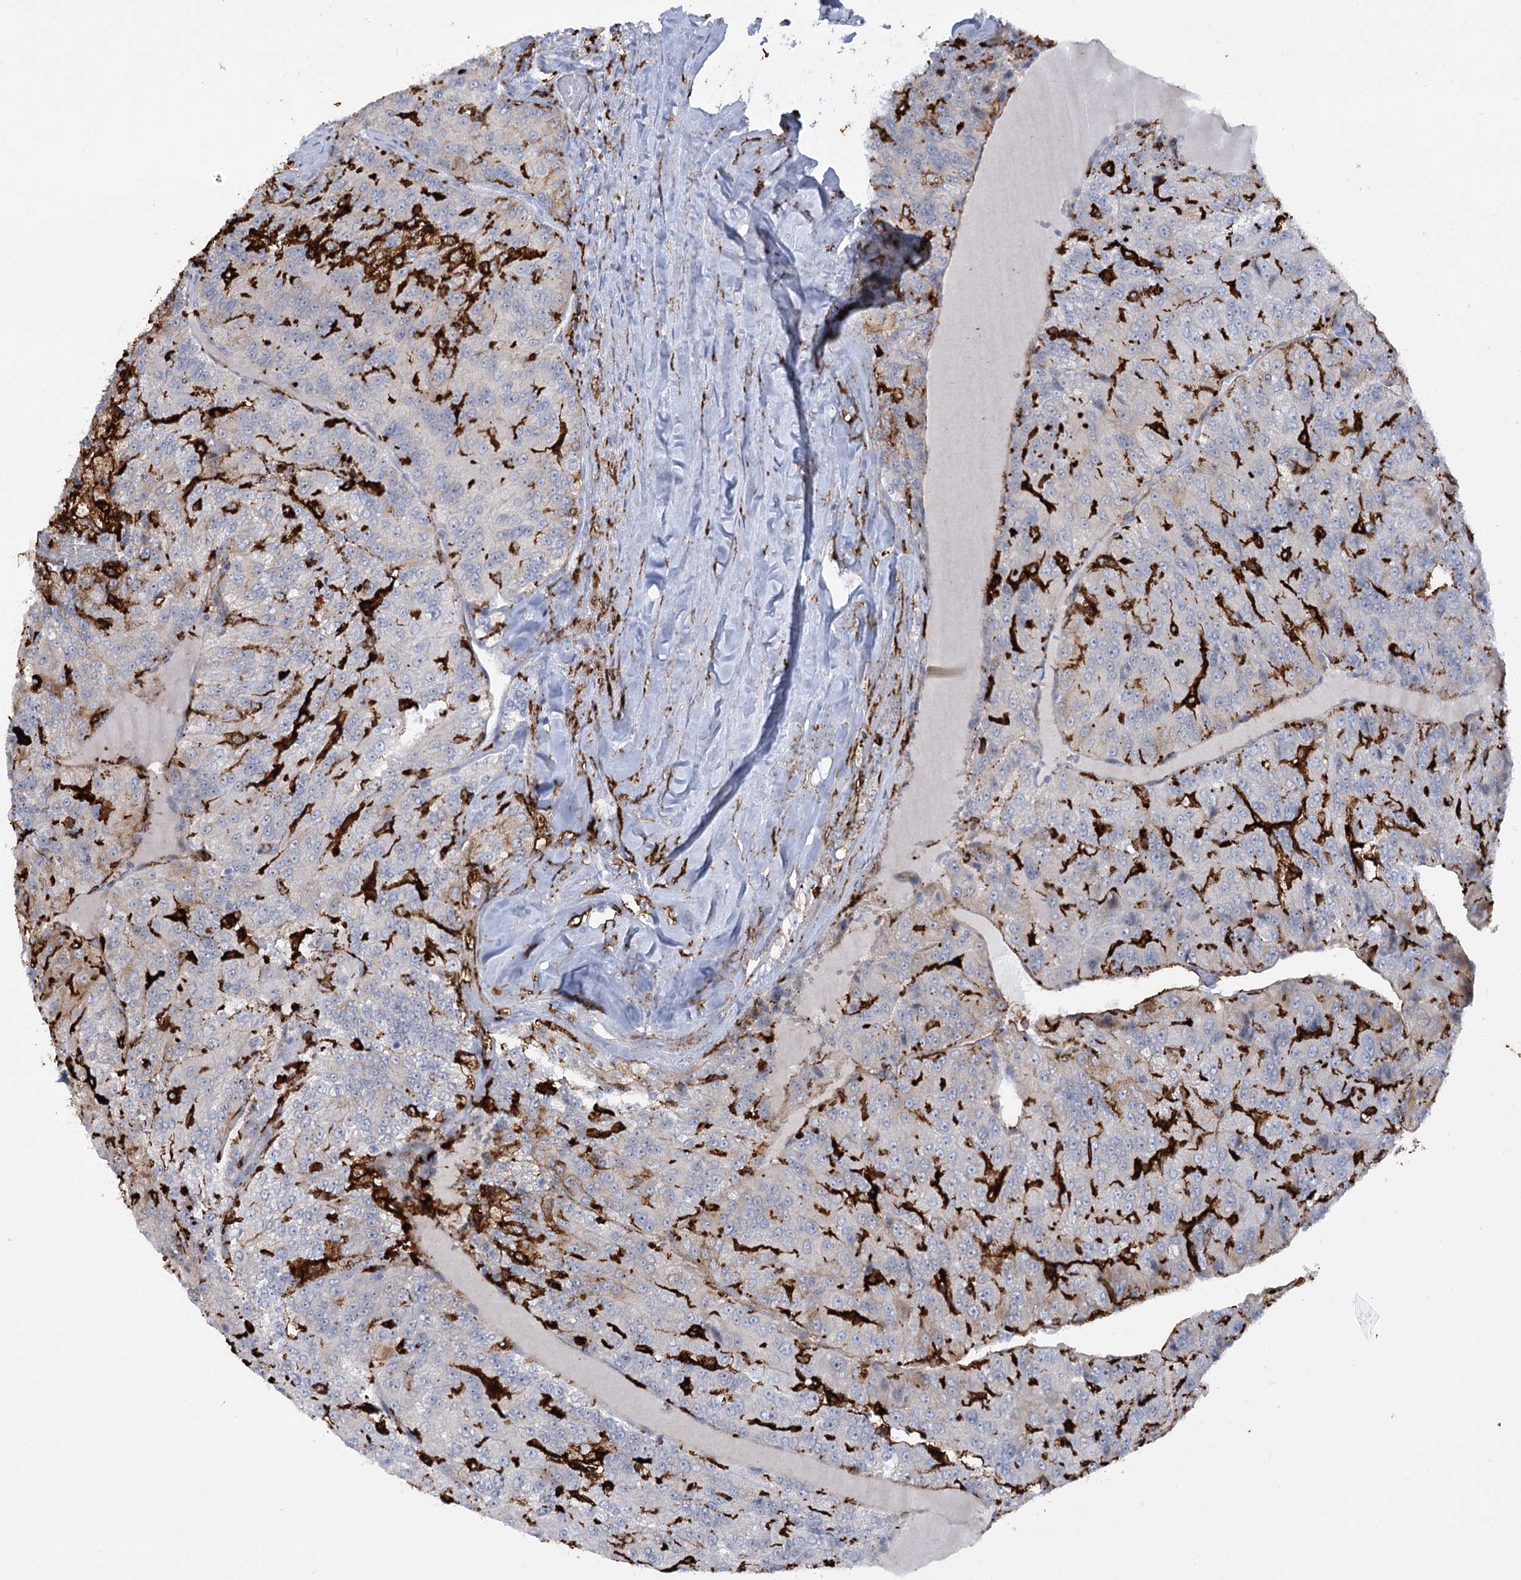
{"staining": {"intensity": "negative", "quantity": "none", "location": "none"}, "tissue": "renal cancer", "cell_type": "Tumor cells", "image_type": "cancer", "snomed": [{"axis": "morphology", "description": "Adenocarcinoma, NOS"}, {"axis": "topography", "description": "Kidney"}], "caption": "The image exhibits no significant expression in tumor cells of renal cancer.", "gene": "PIWIL4", "patient": {"sex": "female", "age": 63}}